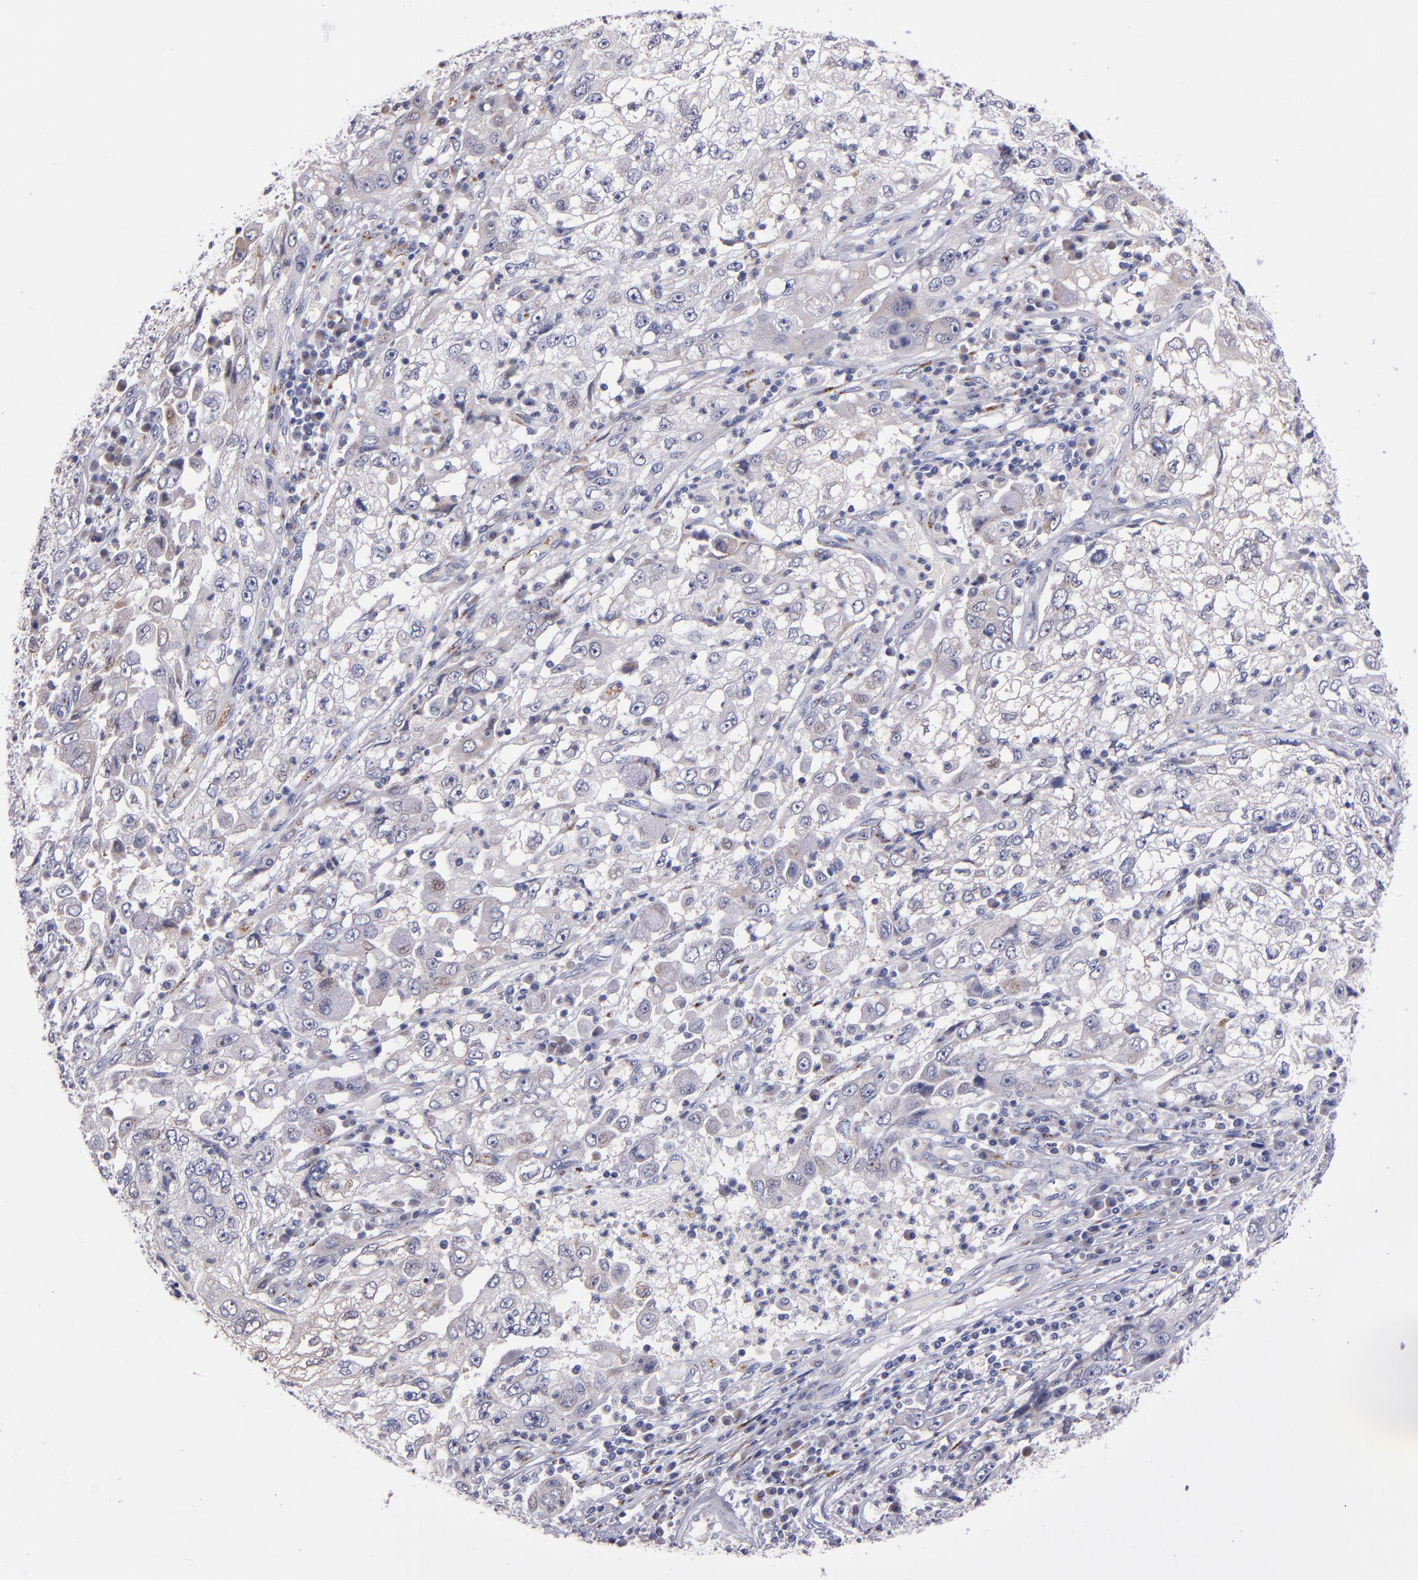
{"staining": {"intensity": "weak", "quantity": "<25%", "location": "cytoplasmic/membranous"}, "tissue": "cervical cancer", "cell_type": "Tumor cells", "image_type": "cancer", "snomed": [{"axis": "morphology", "description": "Squamous cell carcinoma, NOS"}, {"axis": "topography", "description": "Cervix"}], "caption": "An image of cervical squamous cell carcinoma stained for a protein demonstrates no brown staining in tumor cells.", "gene": "RAB41", "patient": {"sex": "female", "age": 36}}